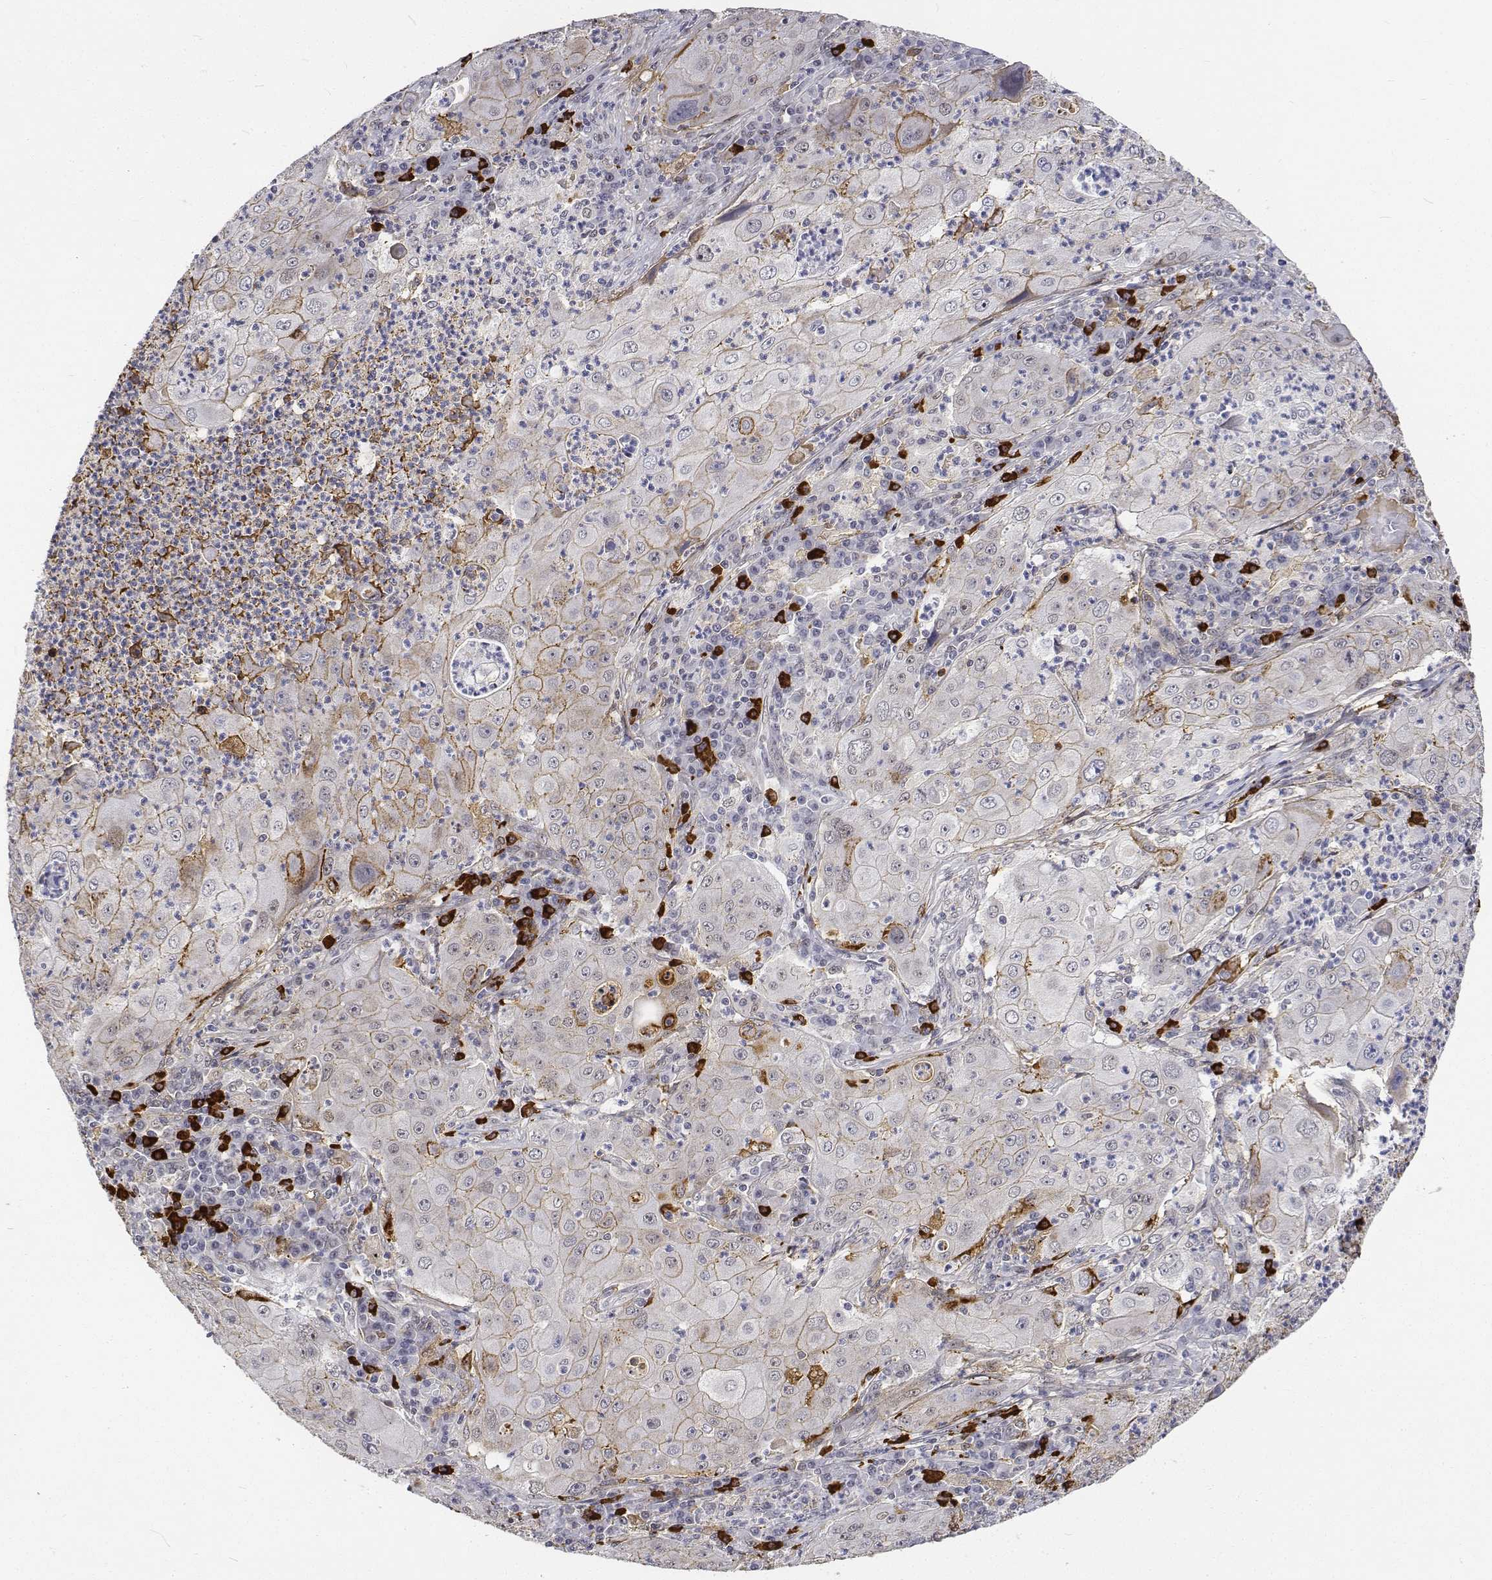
{"staining": {"intensity": "negative", "quantity": "none", "location": "none"}, "tissue": "lung cancer", "cell_type": "Tumor cells", "image_type": "cancer", "snomed": [{"axis": "morphology", "description": "Squamous cell carcinoma, NOS"}, {"axis": "topography", "description": "Lung"}], "caption": "IHC of human lung cancer shows no staining in tumor cells. (Immunohistochemistry, brightfield microscopy, high magnification).", "gene": "ATRX", "patient": {"sex": "female", "age": 59}}